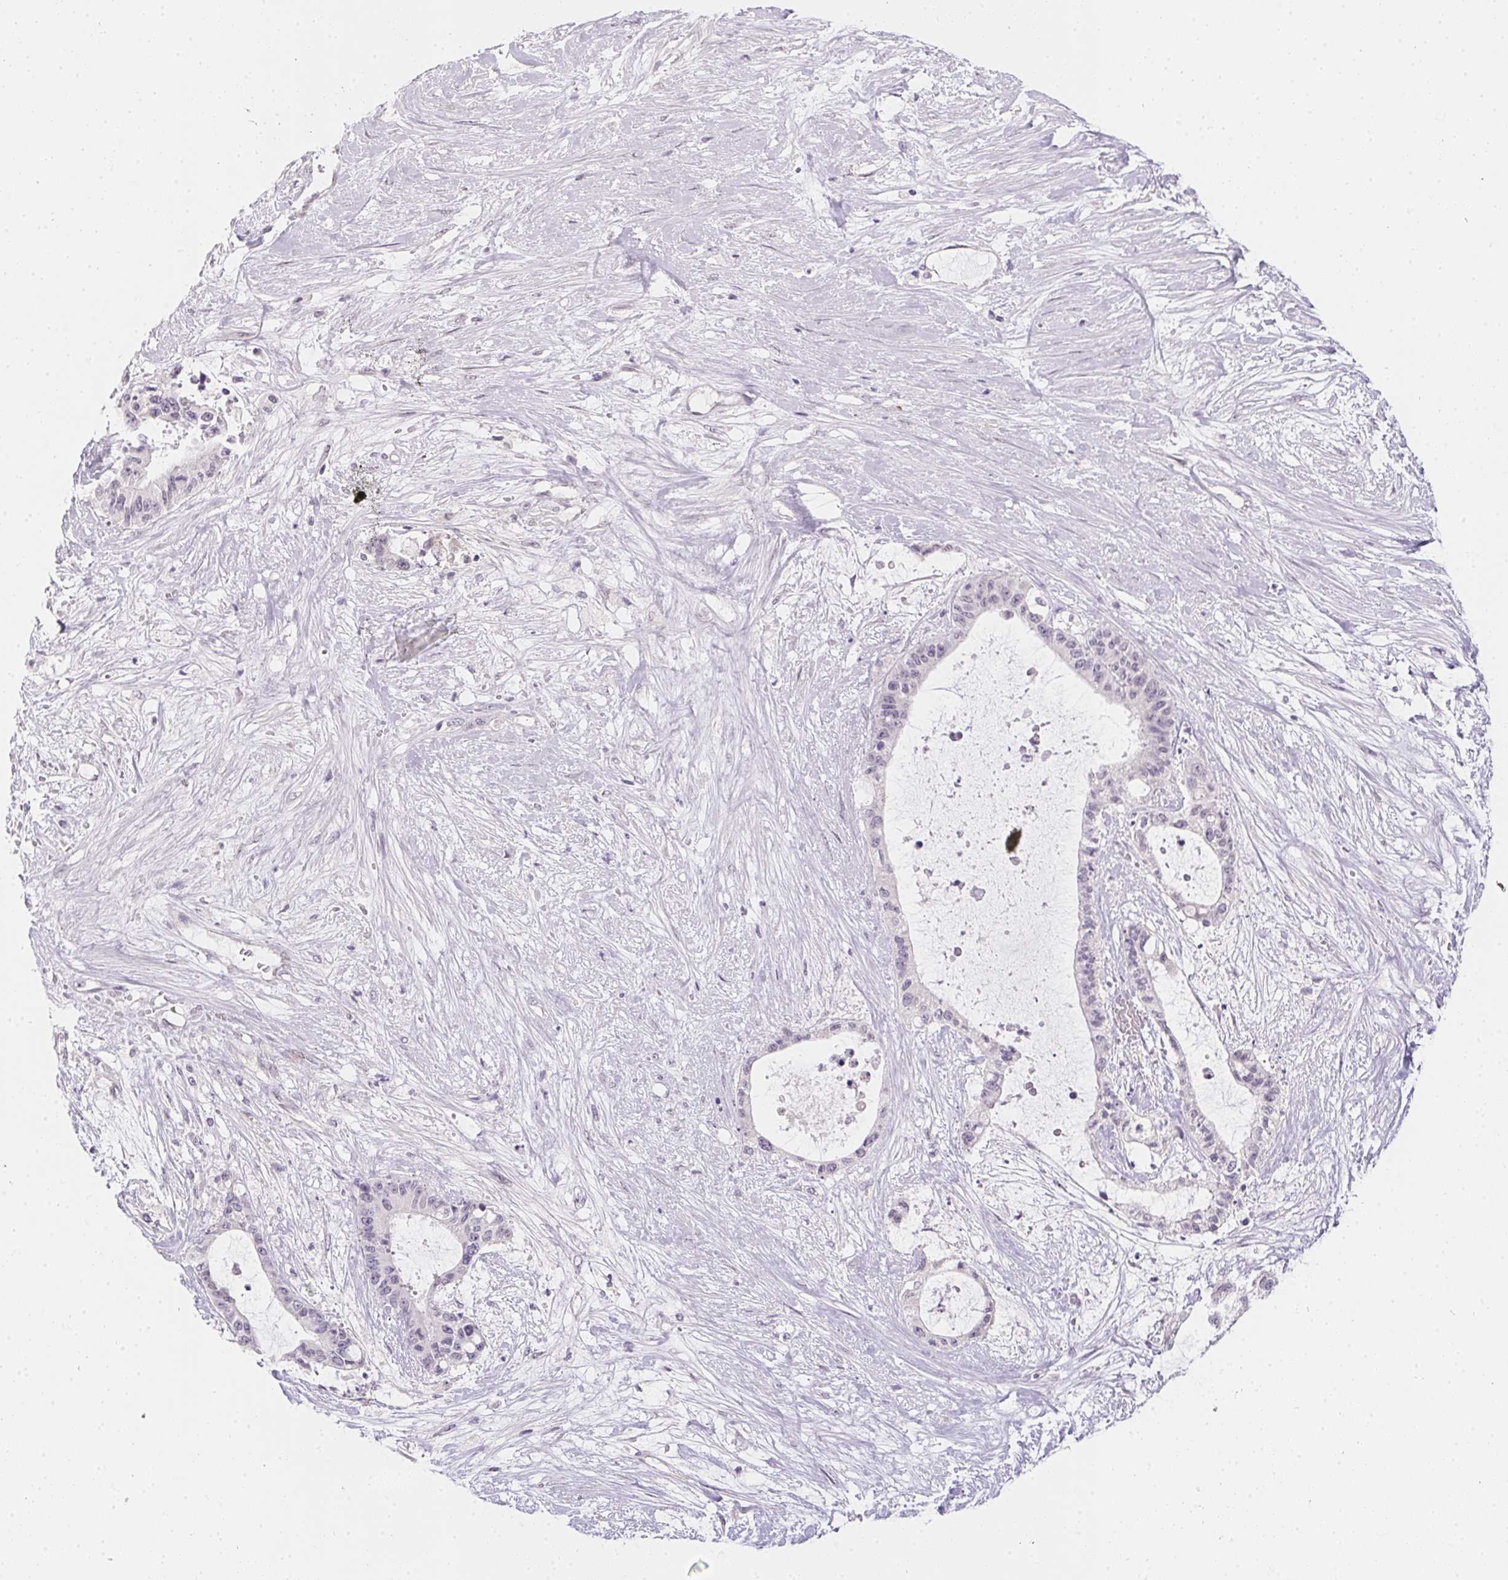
{"staining": {"intensity": "negative", "quantity": "none", "location": "none"}, "tissue": "liver cancer", "cell_type": "Tumor cells", "image_type": "cancer", "snomed": [{"axis": "morphology", "description": "Normal tissue, NOS"}, {"axis": "morphology", "description": "Cholangiocarcinoma"}, {"axis": "topography", "description": "Liver"}, {"axis": "topography", "description": "Peripheral nerve tissue"}], "caption": "Protein analysis of cholangiocarcinoma (liver) demonstrates no significant expression in tumor cells.", "gene": "MORC1", "patient": {"sex": "female", "age": 73}}